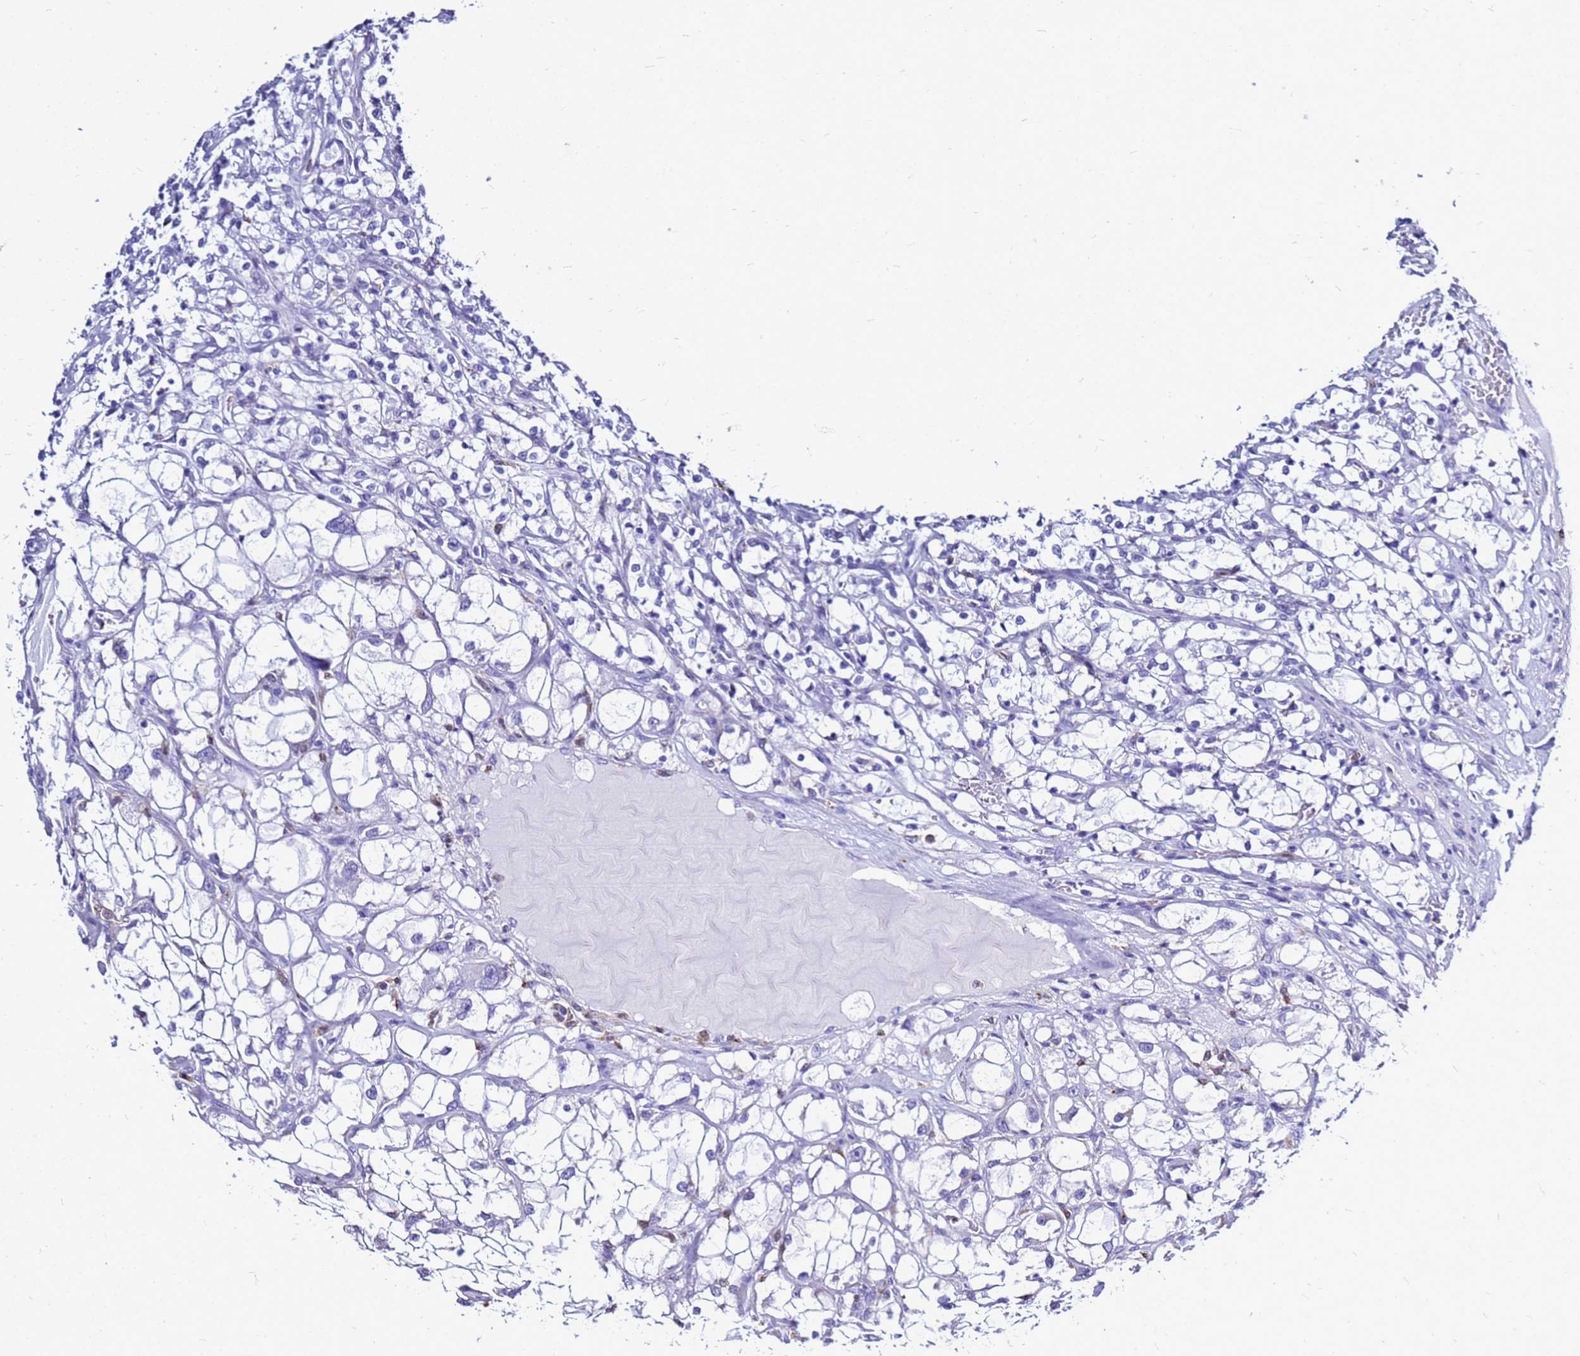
{"staining": {"intensity": "negative", "quantity": "none", "location": "none"}, "tissue": "renal cancer", "cell_type": "Tumor cells", "image_type": "cancer", "snomed": [{"axis": "morphology", "description": "Adenocarcinoma, NOS"}, {"axis": "topography", "description": "Kidney"}], "caption": "Tumor cells show no significant protein expression in renal adenocarcinoma. (Immunohistochemistry, brightfield microscopy, high magnification).", "gene": "CSTA", "patient": {"sex": "female", "age": 69}}